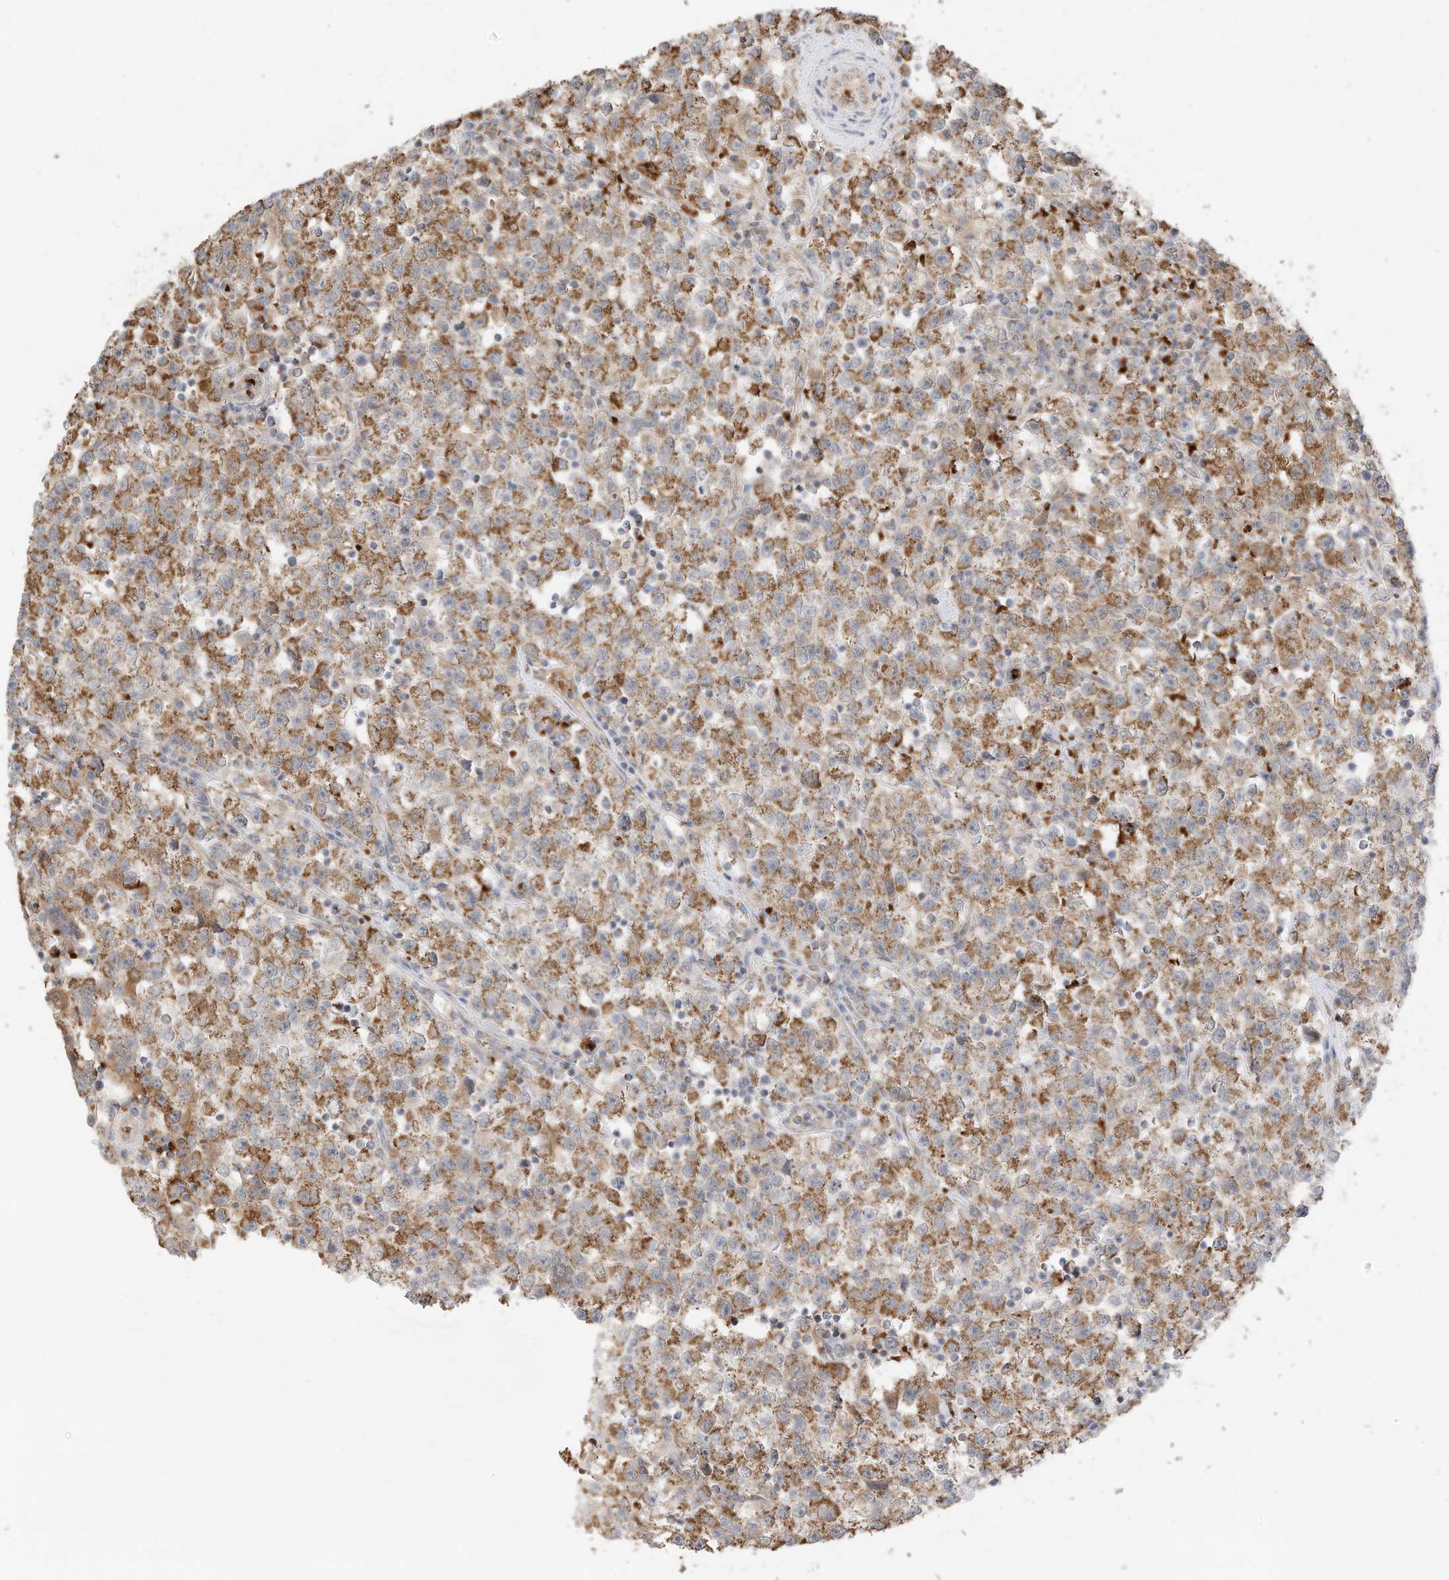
{"staining": {"intensity": "moderate", "quantity": ">75%", "location": "cytoplasmic/membranous"}, "tissue": "testis cancer", "cell_type": "Tumor cells", "image_type": "cancer", "snomed": [{"axis": "morphology", "description": "Seminoma, NOS"}, {"axis": "topography", "description": "Testis"}], "caption": "Protein staining by IHC shows moderate cytoplasmic/membranous positivity in about >75% of tumor cells in testis cancer. (DAB IHC with brightfield microscopy, high magnification).", "gene": "MTUS2", "patient": {"sex": "male", "age": 22}}